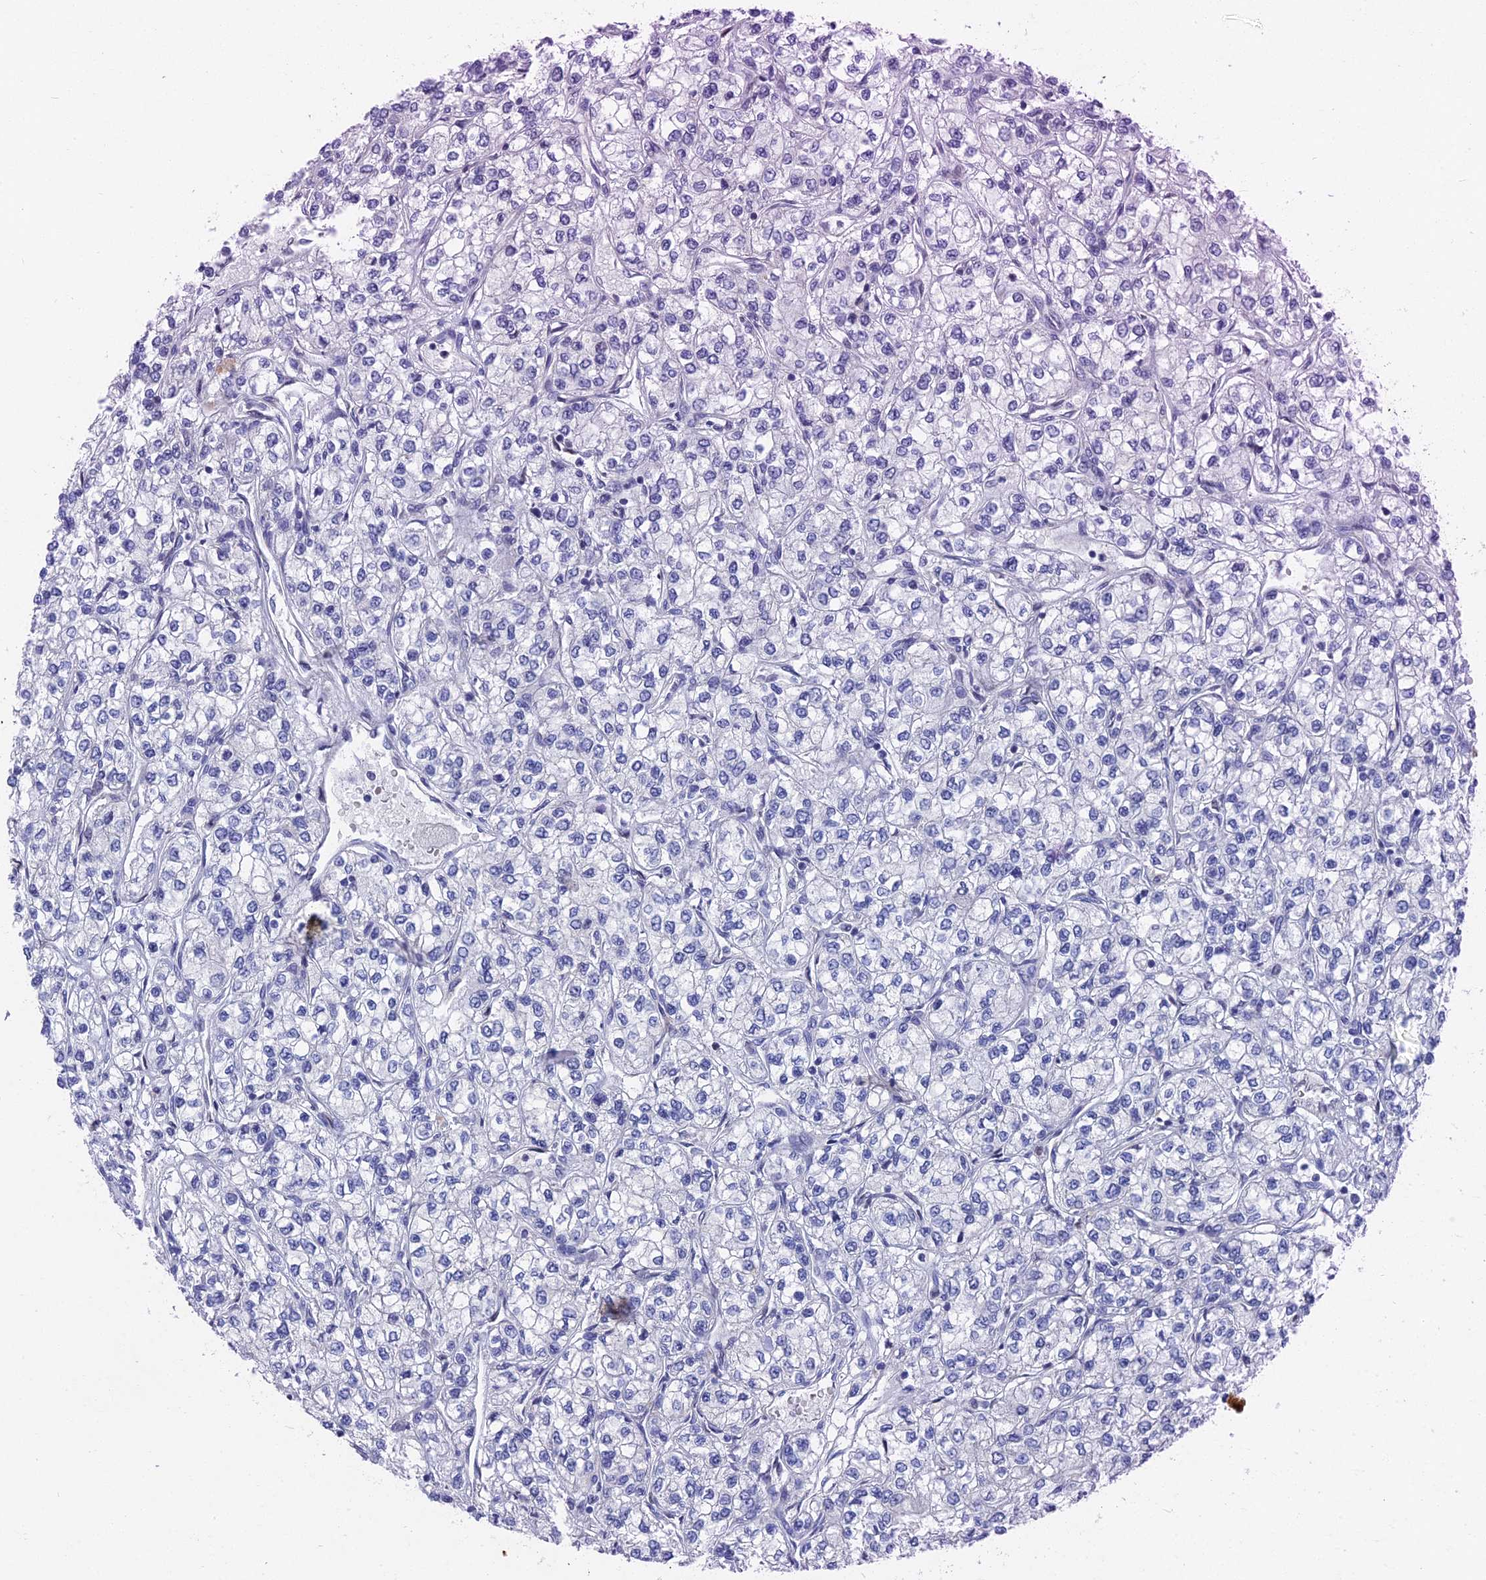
{"staining": {"intensity": "negative", "quantity": "none", "location": "none"}, "tissue": "renal cancer", "cell_type": "Tumor cells", "image_type": "cancer", "snomed": [{"axis": "morphology", "description": "Adenocarcinoma, NOS"}, {"axis": "topography", "description": "Kidney"}], "caption": "The histopathology image exhibits no staining of tumor cells in adenocarcinoma (renal).", "gene": "HIGD1A", "patient": {"sex": "male", "age": 80}}